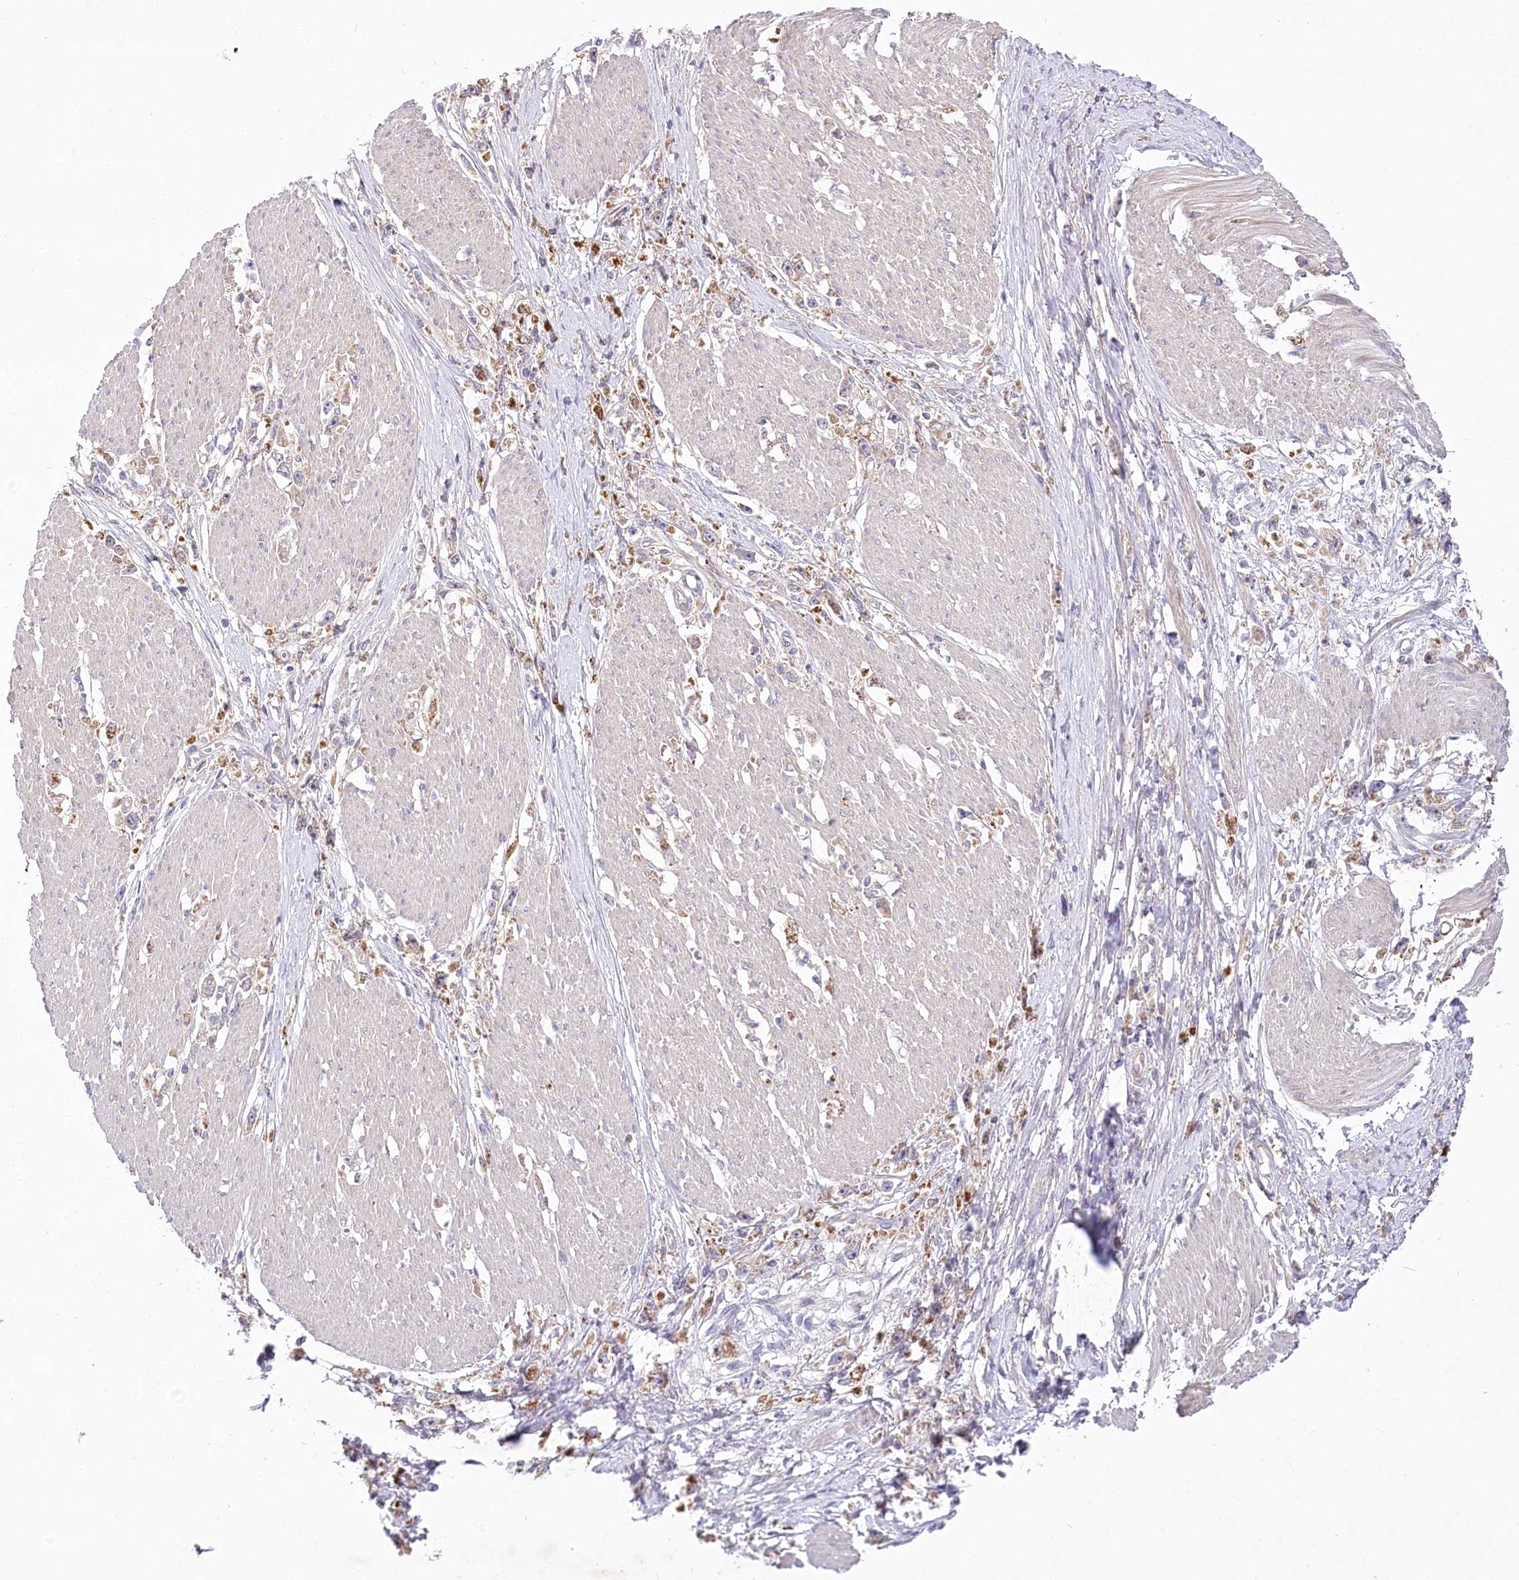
{"staining": {"intensity": "moderate", "quantity": "25%-75%", "location": "cytoplasmic/membranous"}, "tissue": "stomach cancer", "cell_type": "Tumor cells", "image_type": "cancer", "snomed": [{"axis": "morphology", "description": "Adenocarcinoma, NOS"}, {"axis": "topography", "description": "Stomach"}], "caption": "Immunohistochemical staining of stomach cancer displays medium levels of moderate cytoplasmic/membranous protein expression in approximately 25%-75% of tumor cells.", "gene": "PYROXD1", "patient": {"sex": "female", "age": 59}}